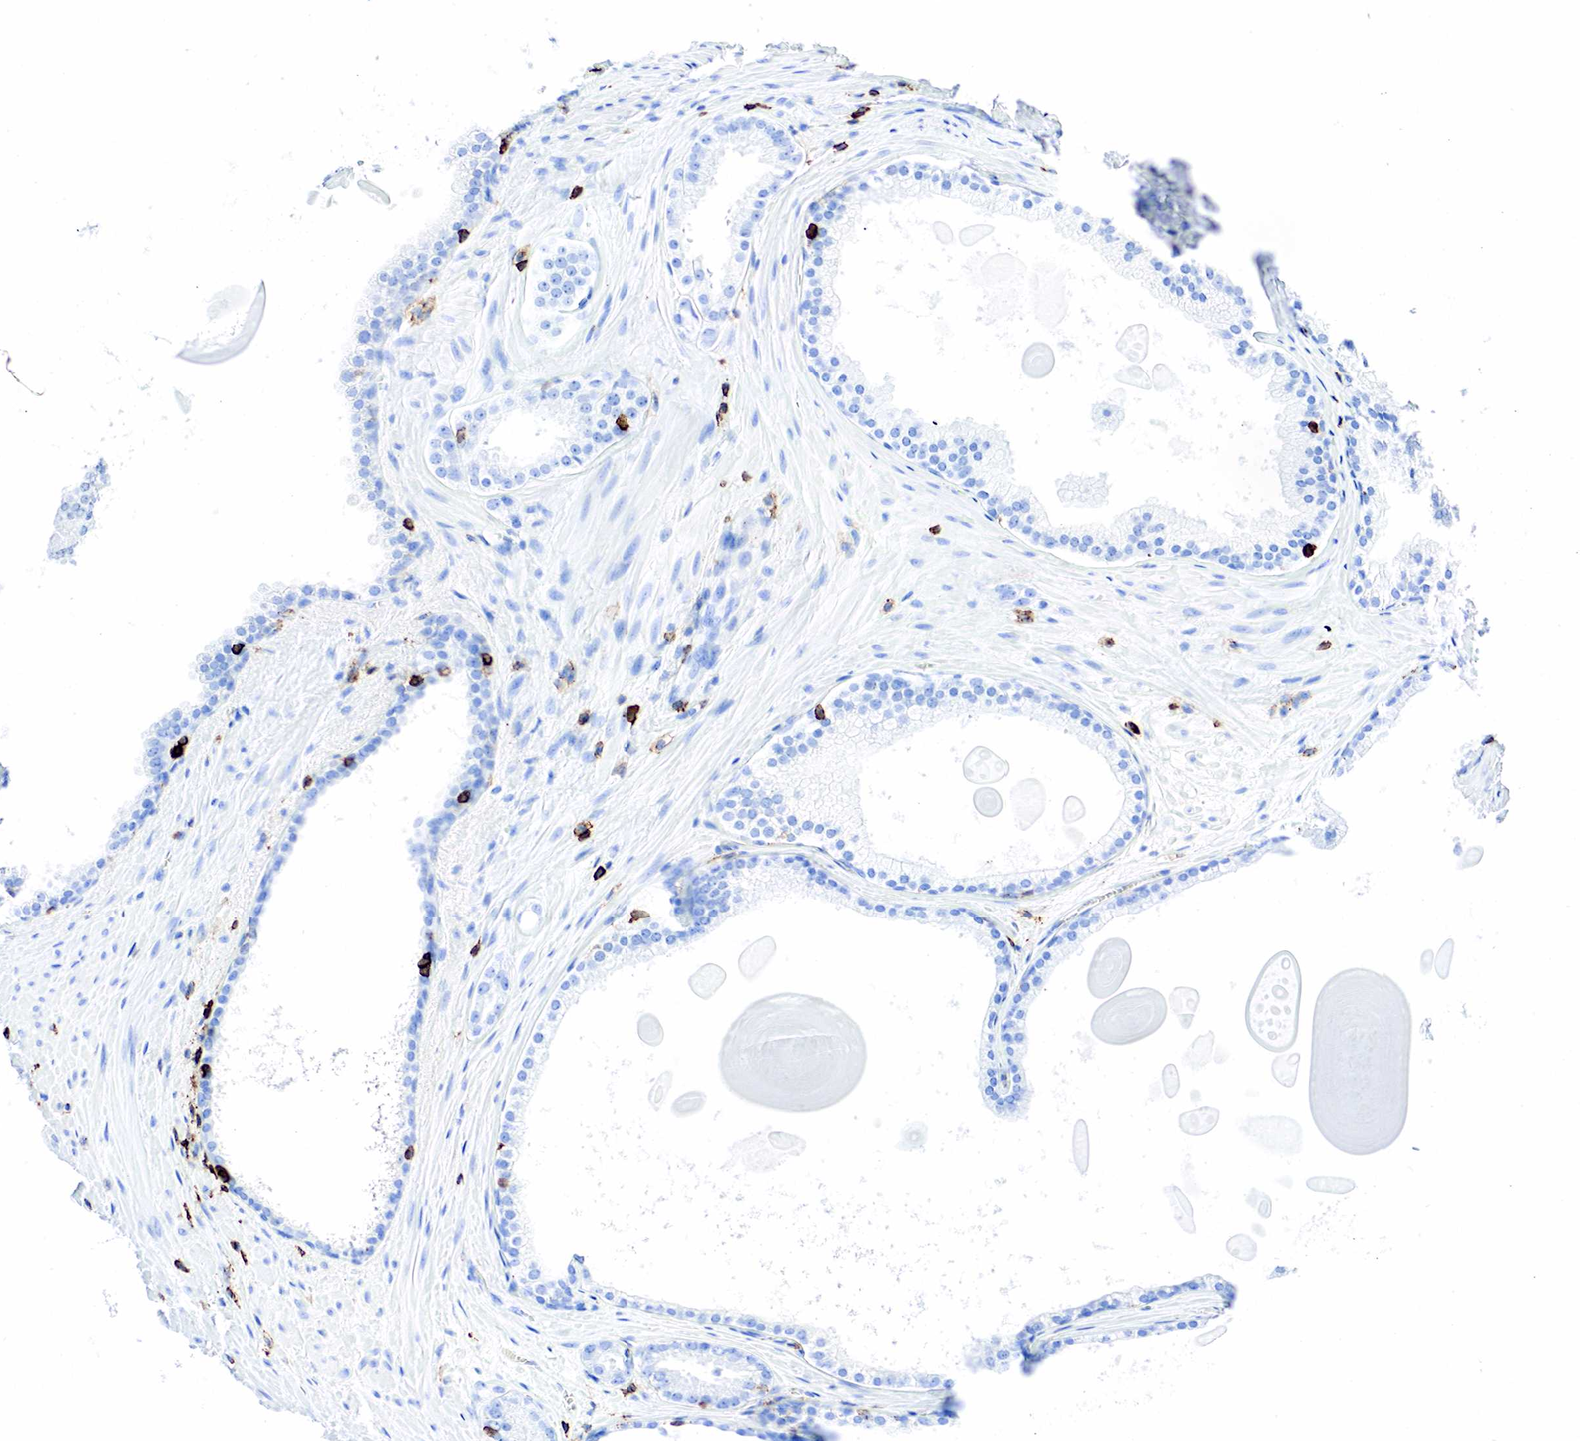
{"staining": {"intensity": "negative", "quantity": "none", "location": "none"}, "tissue": "prostate cancer", "cell_type": "Tumor cells", "image_type": "cancer", "snomed": [{"axis": "morphology", "description": "Adenocarcinoma, Medium grade"}, {"axis": "topography", "description": "Prostate"}], "caption": "This micrograph is of prostate medium-grade adenocarcinoma stained with immunohistochemistry (IHC) to label a protein in brown with the nuclei are counter-stained blue. There is no expression in tumor cells.", "gene": "PTPRC", "patient": {"sex": "male", "age": 60}}